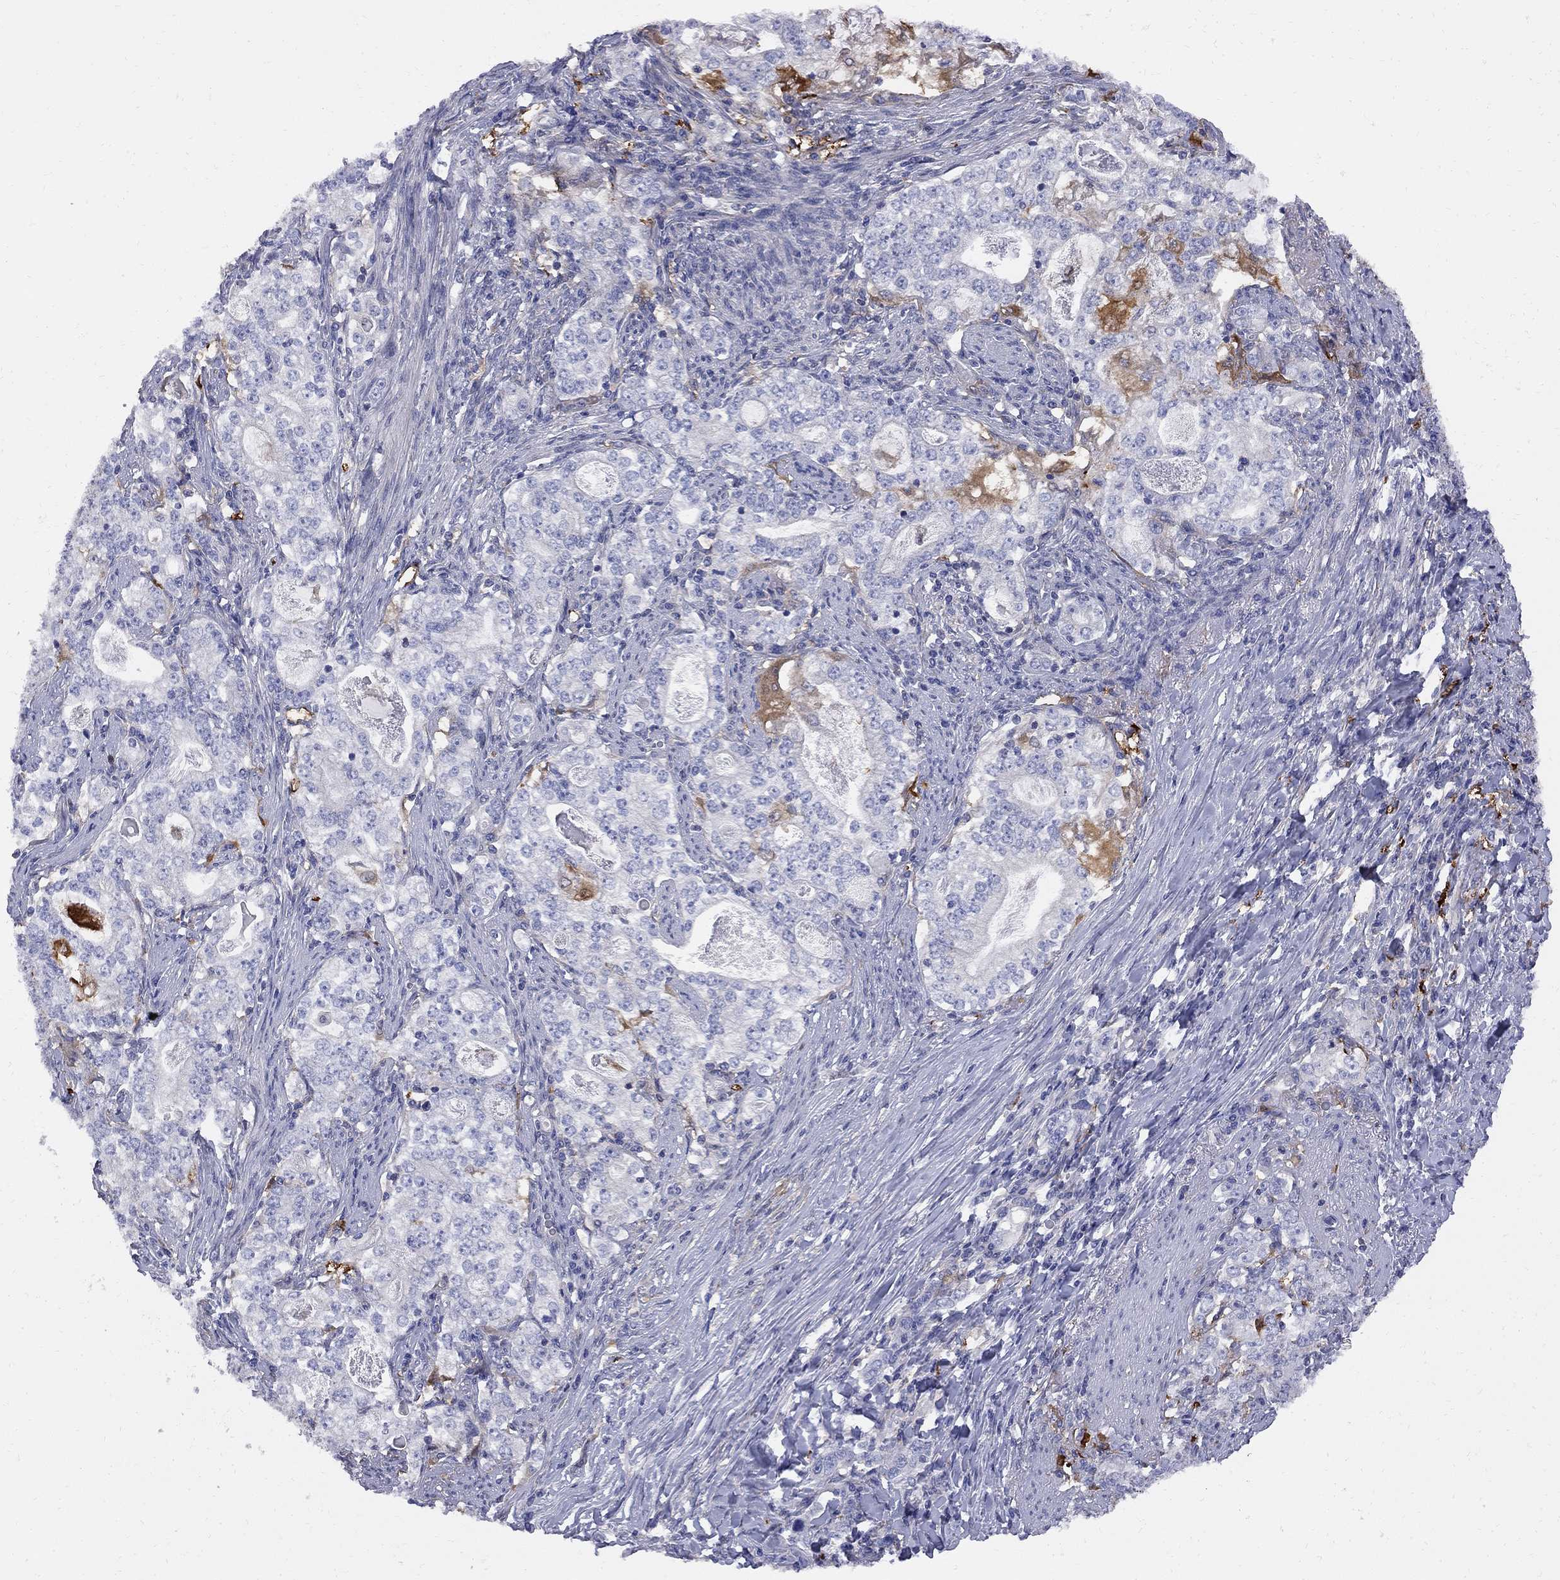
{"staining": {"intensity": "negative", "quantity": "none", "location": "none"}, "tissue": "stomach cancer", "cell_type": "Tumor cells", "image_type": "cancer", "snomed": [{"axis": "morphology", "description": "Adenocarcinoma, NOS"}, {"axis": "topography", "description": "Stomach, lower"}], "caption": "Immunohistochemical staining of human adenocarcinoma (stomach) demonstrates no significant staining in tumor cells. The staining is performed using DAB (3,3'-diaminobenzidine) brown chromogen with nuclei counter-stained in using hematoxylin.", "gene": "MTHFR", "patient": {"sex": "female", "age": 72}}